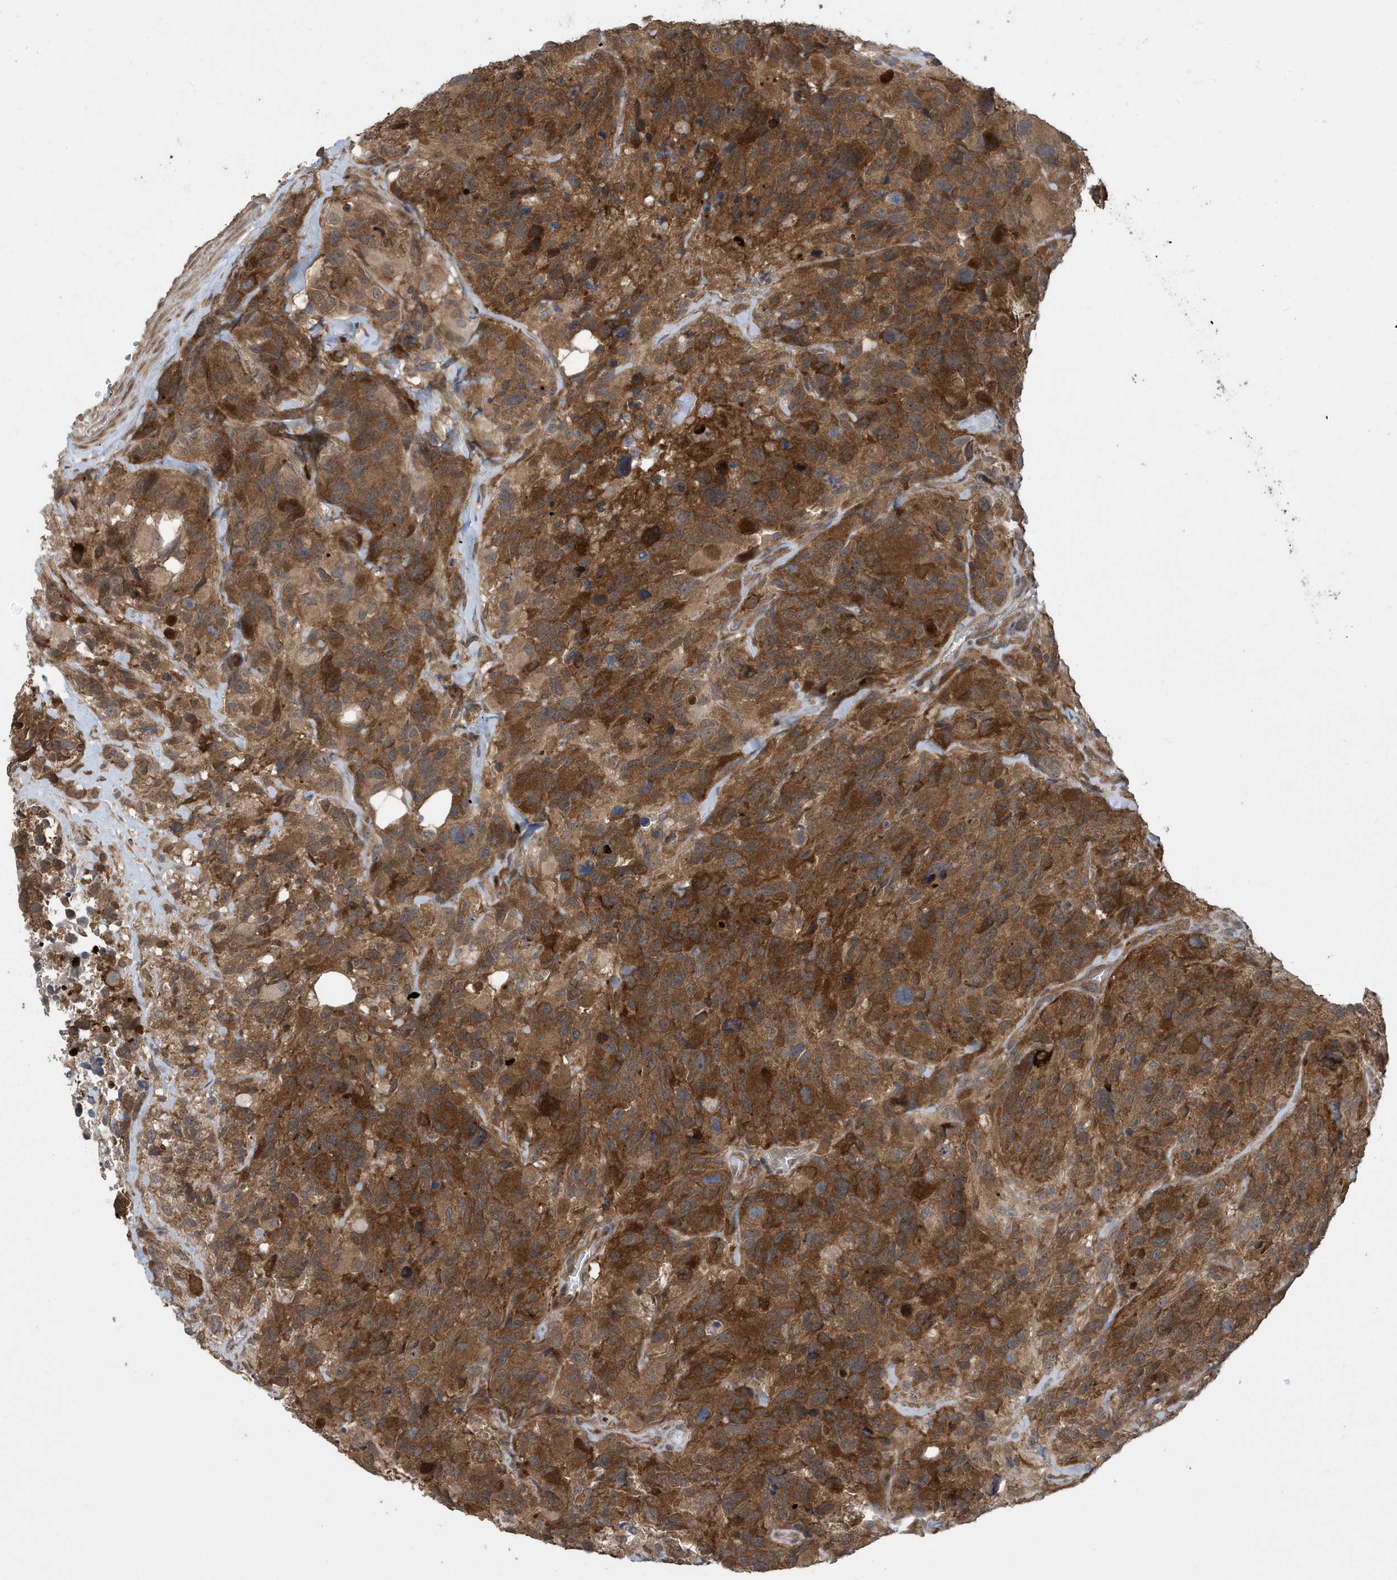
{"staining": {"intensity": "moderate", "quantity": ">75%", "location": "cytoplasmic/membranous"}, "tissue": "glioma", "cell_type": "Tumor cells", "image_type": "cancer", "snomed": [{"axis": "morphology", "description": "Glioma, malignant, High grade"}, {"axis": "topography", "description": "Brain"}], "caption": "Tumor cells demonstrate moderate cytoplasmic/membranous staining in about >75% of cells in glioma.", "gene": "UBQLN1", "patient": {"sex": "male", "age": 69}}